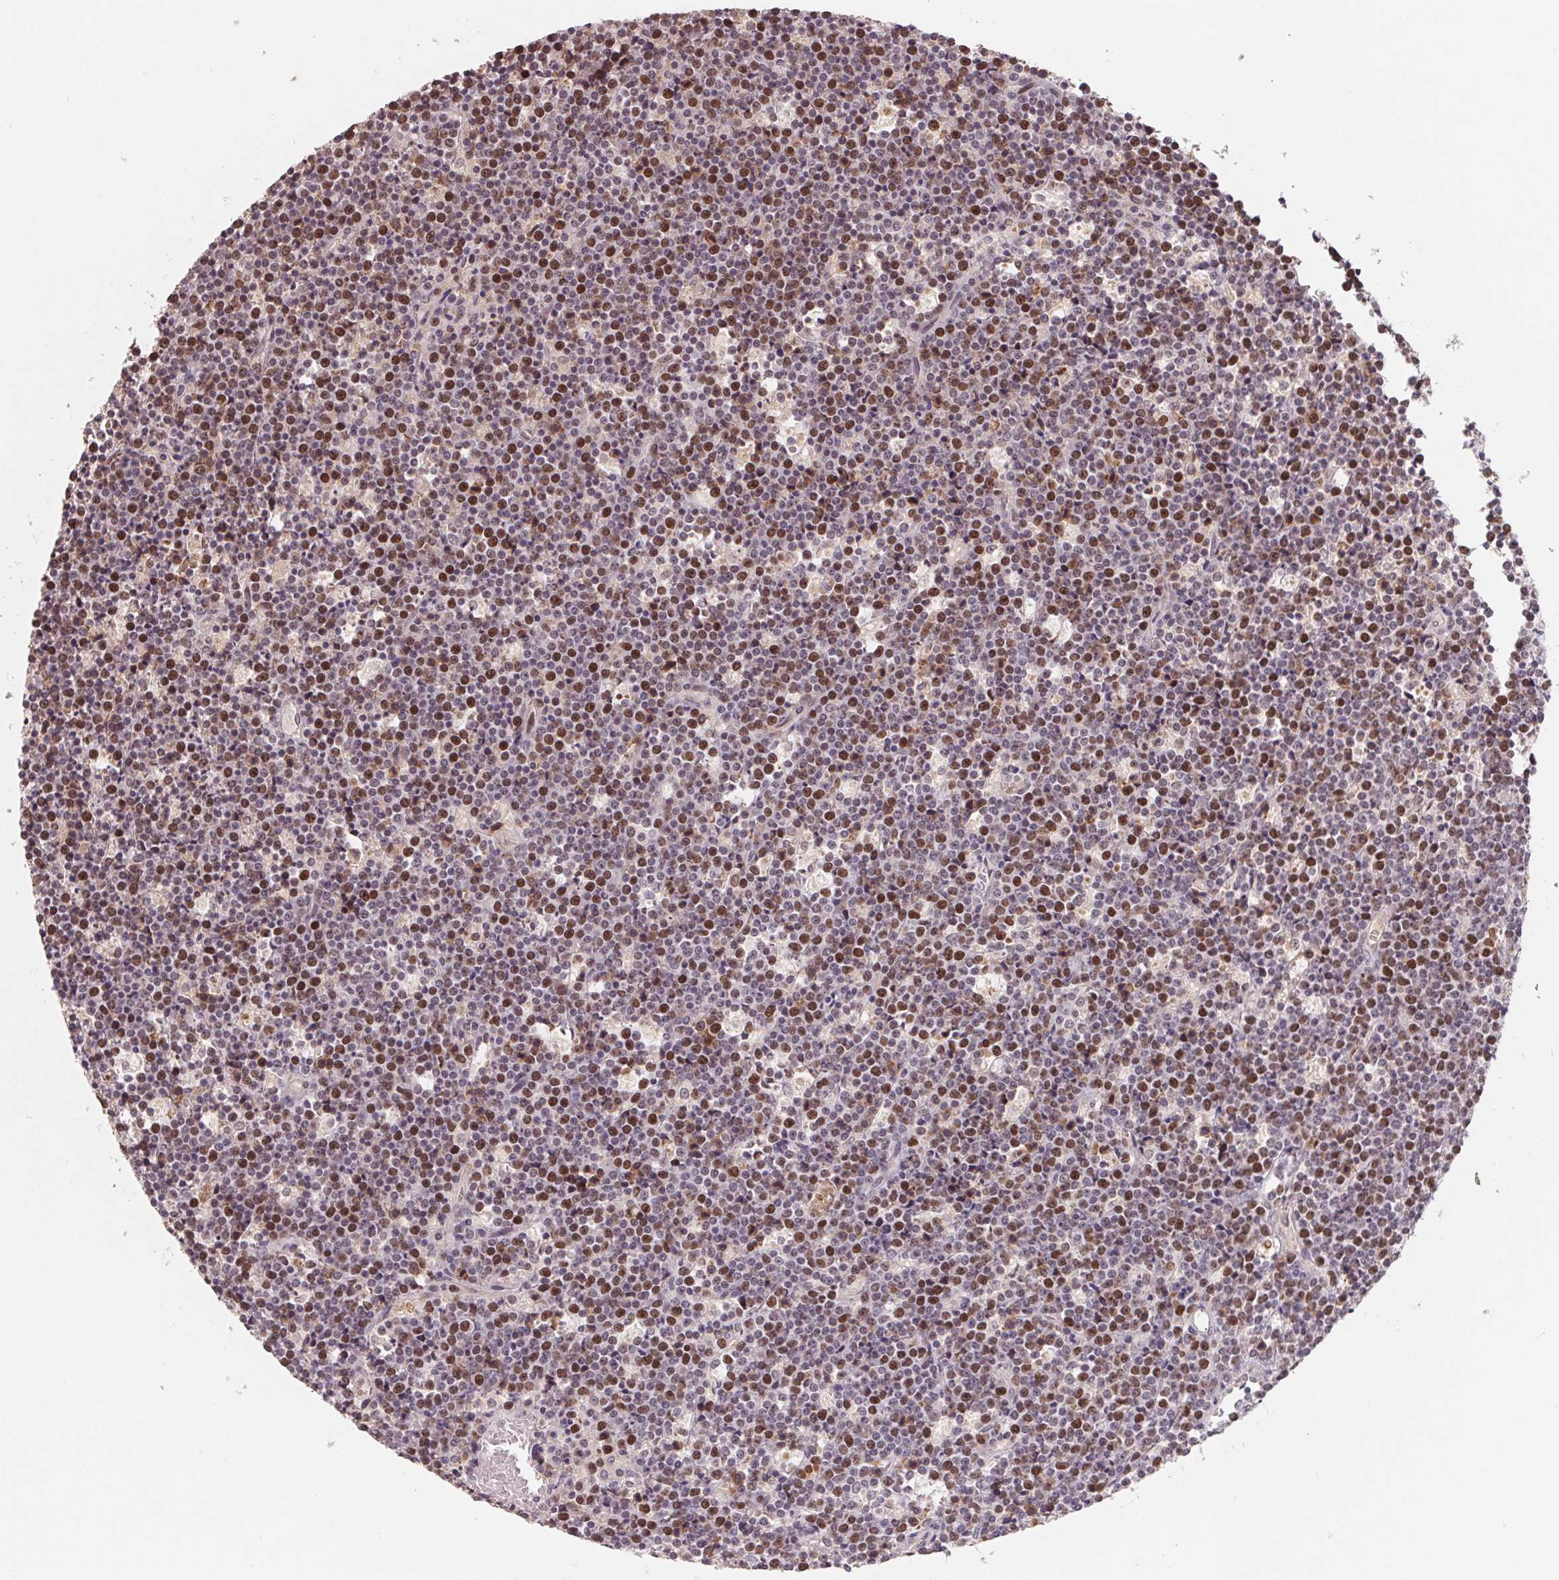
{"staining": {"intensity": "moderate", "quantity": "25%-75%", "location": "nuclear"}, "tissue": "lymphoma", "cell_type": "Tumor cells", "image_type": "cancer", "snomed": [{"axis": "morphology", "description": "Malignant lymphoma, non-Hodgkin's type, High grade"}, {"axis": "topography", "description": "Ovary"}], "caption": "There is medium levels of moderate nuclear expression in tumor cells of high-grade malignant lymphoma, non-Hodgkin's type, as demonstrated by immunohistochemical staining (brown color).", "gene": "KIFC1", "patient": {"sex": "female", "age": 56}}